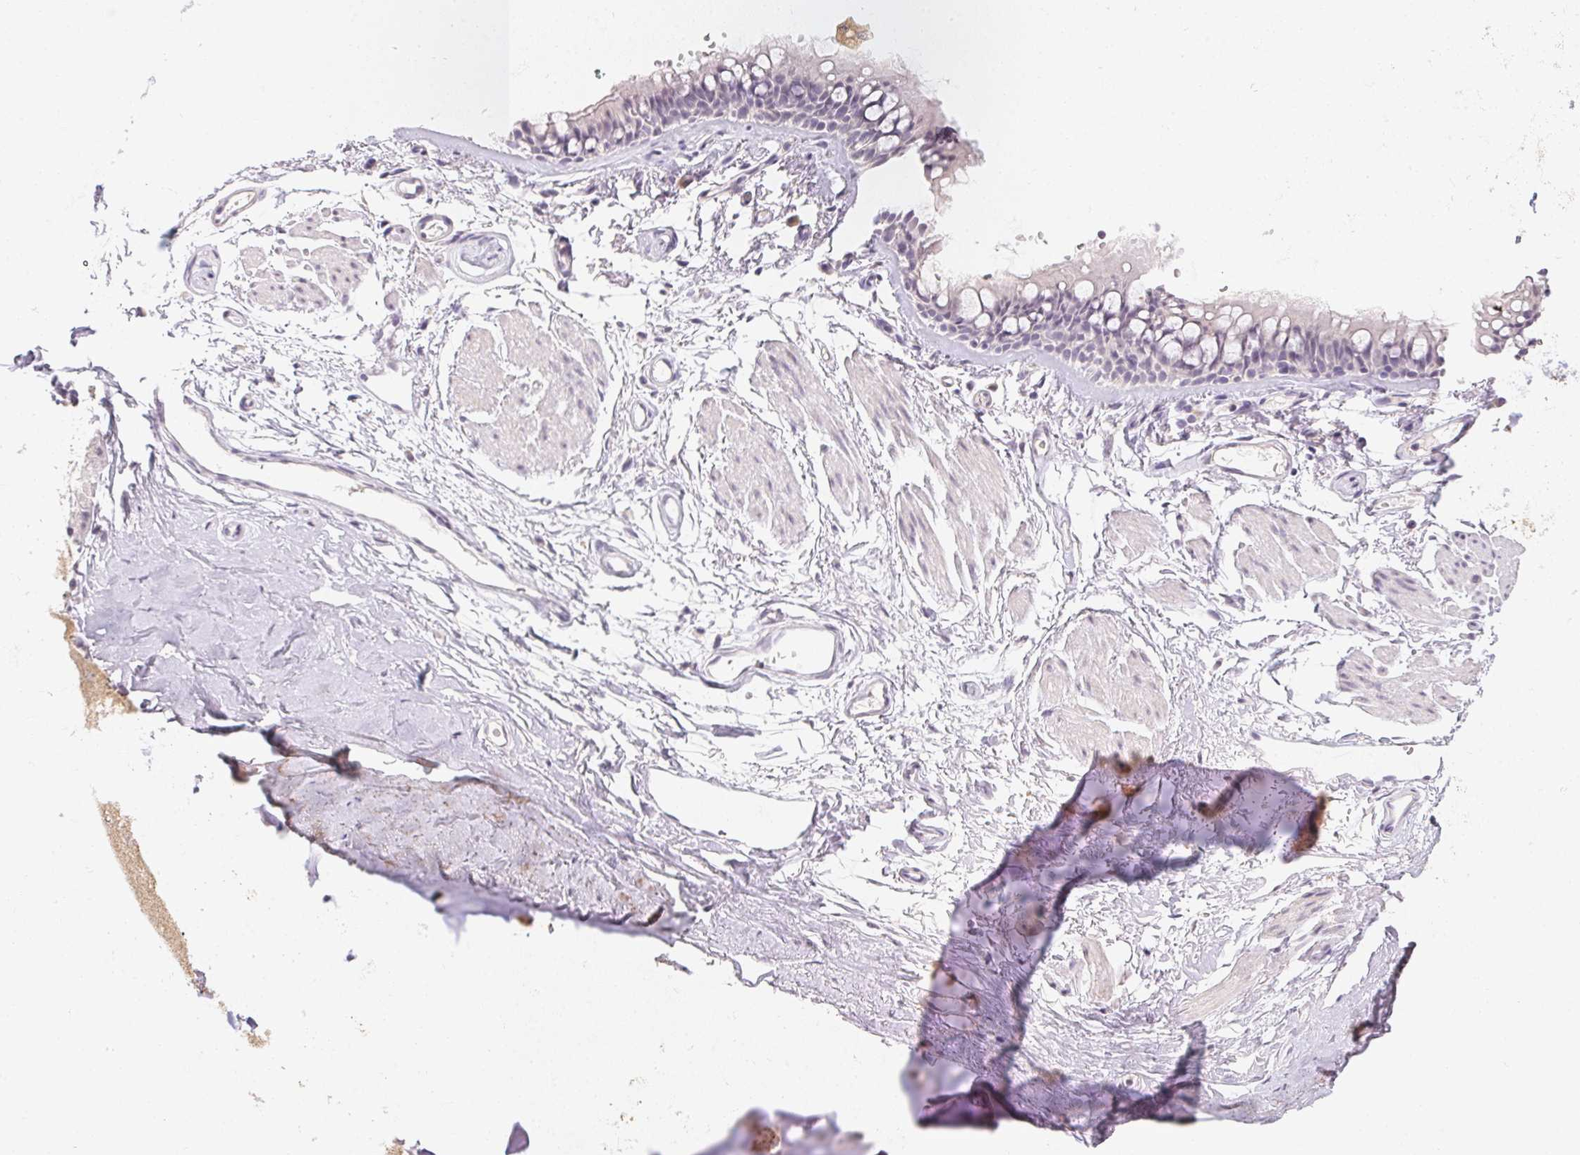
{"staining": {"intensity": "negative", "quantity": "none", "location": "none"}, "tissue": "adipose tissue", "cell_type": "Adipocytes", "image_type": "normal", "snomed": [{"axis": "morphology", "description": "Normal tissue, NOS"}, {"axis": "topography", "description": "Cartilage tissue"}, {"axis": "topography", "description": "Bronchus"}], "caption": "Immunohistochemical staining of normal adipose tissue shows no significant expression in adipocytes. (Stains: DAB (3,3'-diaminobenzidine) immunohistochemistry (IHC) with hematoxylin counter stain, Microscopy: brightfield microscopy at high magnification).", "gene": "SLC6A18", "patient": {"sex": "female", "age": 79}}